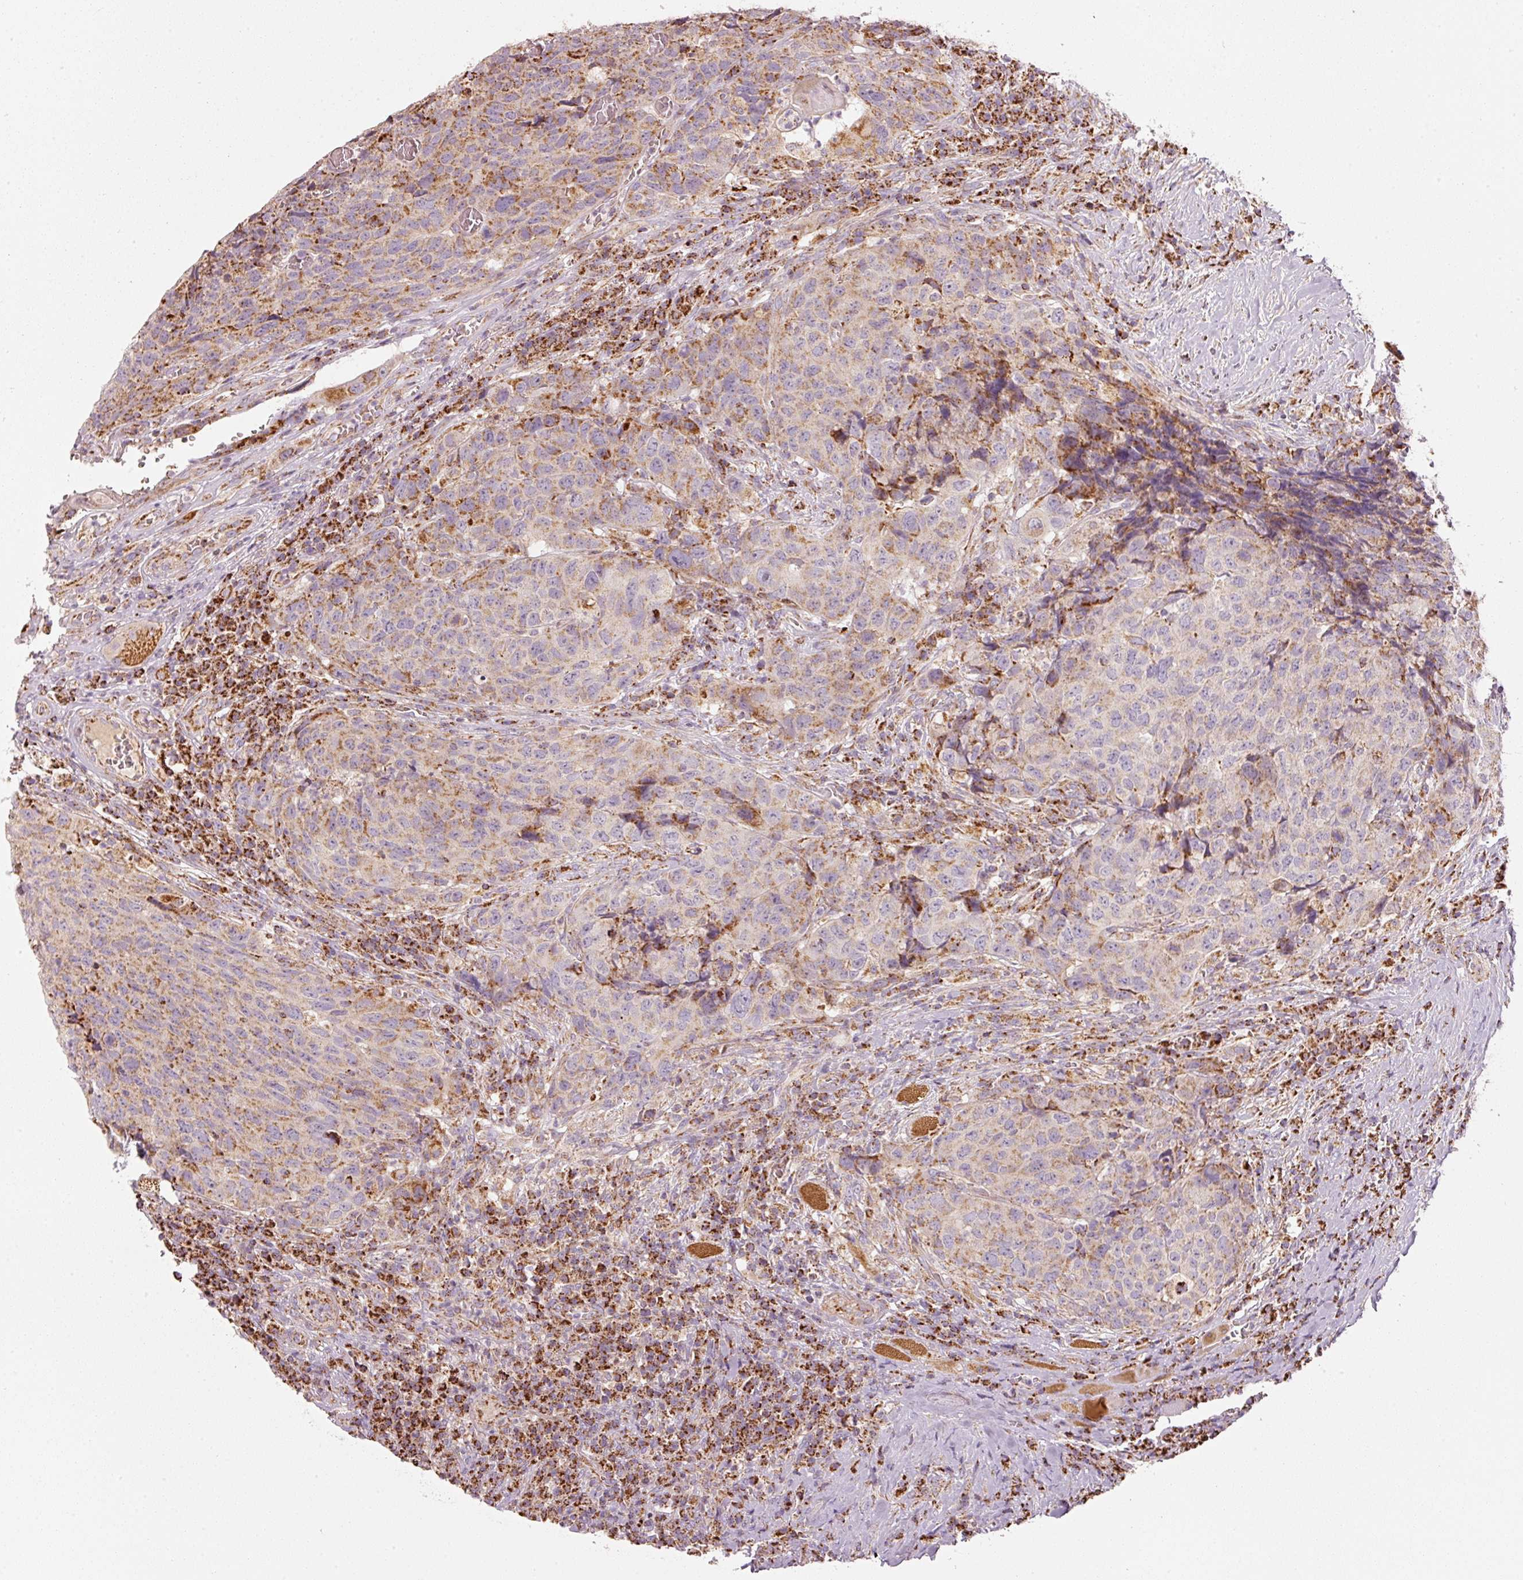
{"staining": {"intensity": "moderate", "quantity": "<25%", "location": "cytoplasmic/membranous"}, "tissue": "head and neck cancer", "cell_type": "Tumor cells", "image_type": "cancer", "snomed": [{"axis": "morphology", "description": "Squamous cell carcinoma, NOS"}, {"axis": "topography", "description": "Head-Neck"}], "caption": "Squamous cell carcinoma (head and neck) stained for a protein (brown) displays moderate cytoplasmic/membranous positive staining in approximately <25% of tumor cells.", "gene": "C17orf98", "patient": {"sex": "male", "age": 66}}